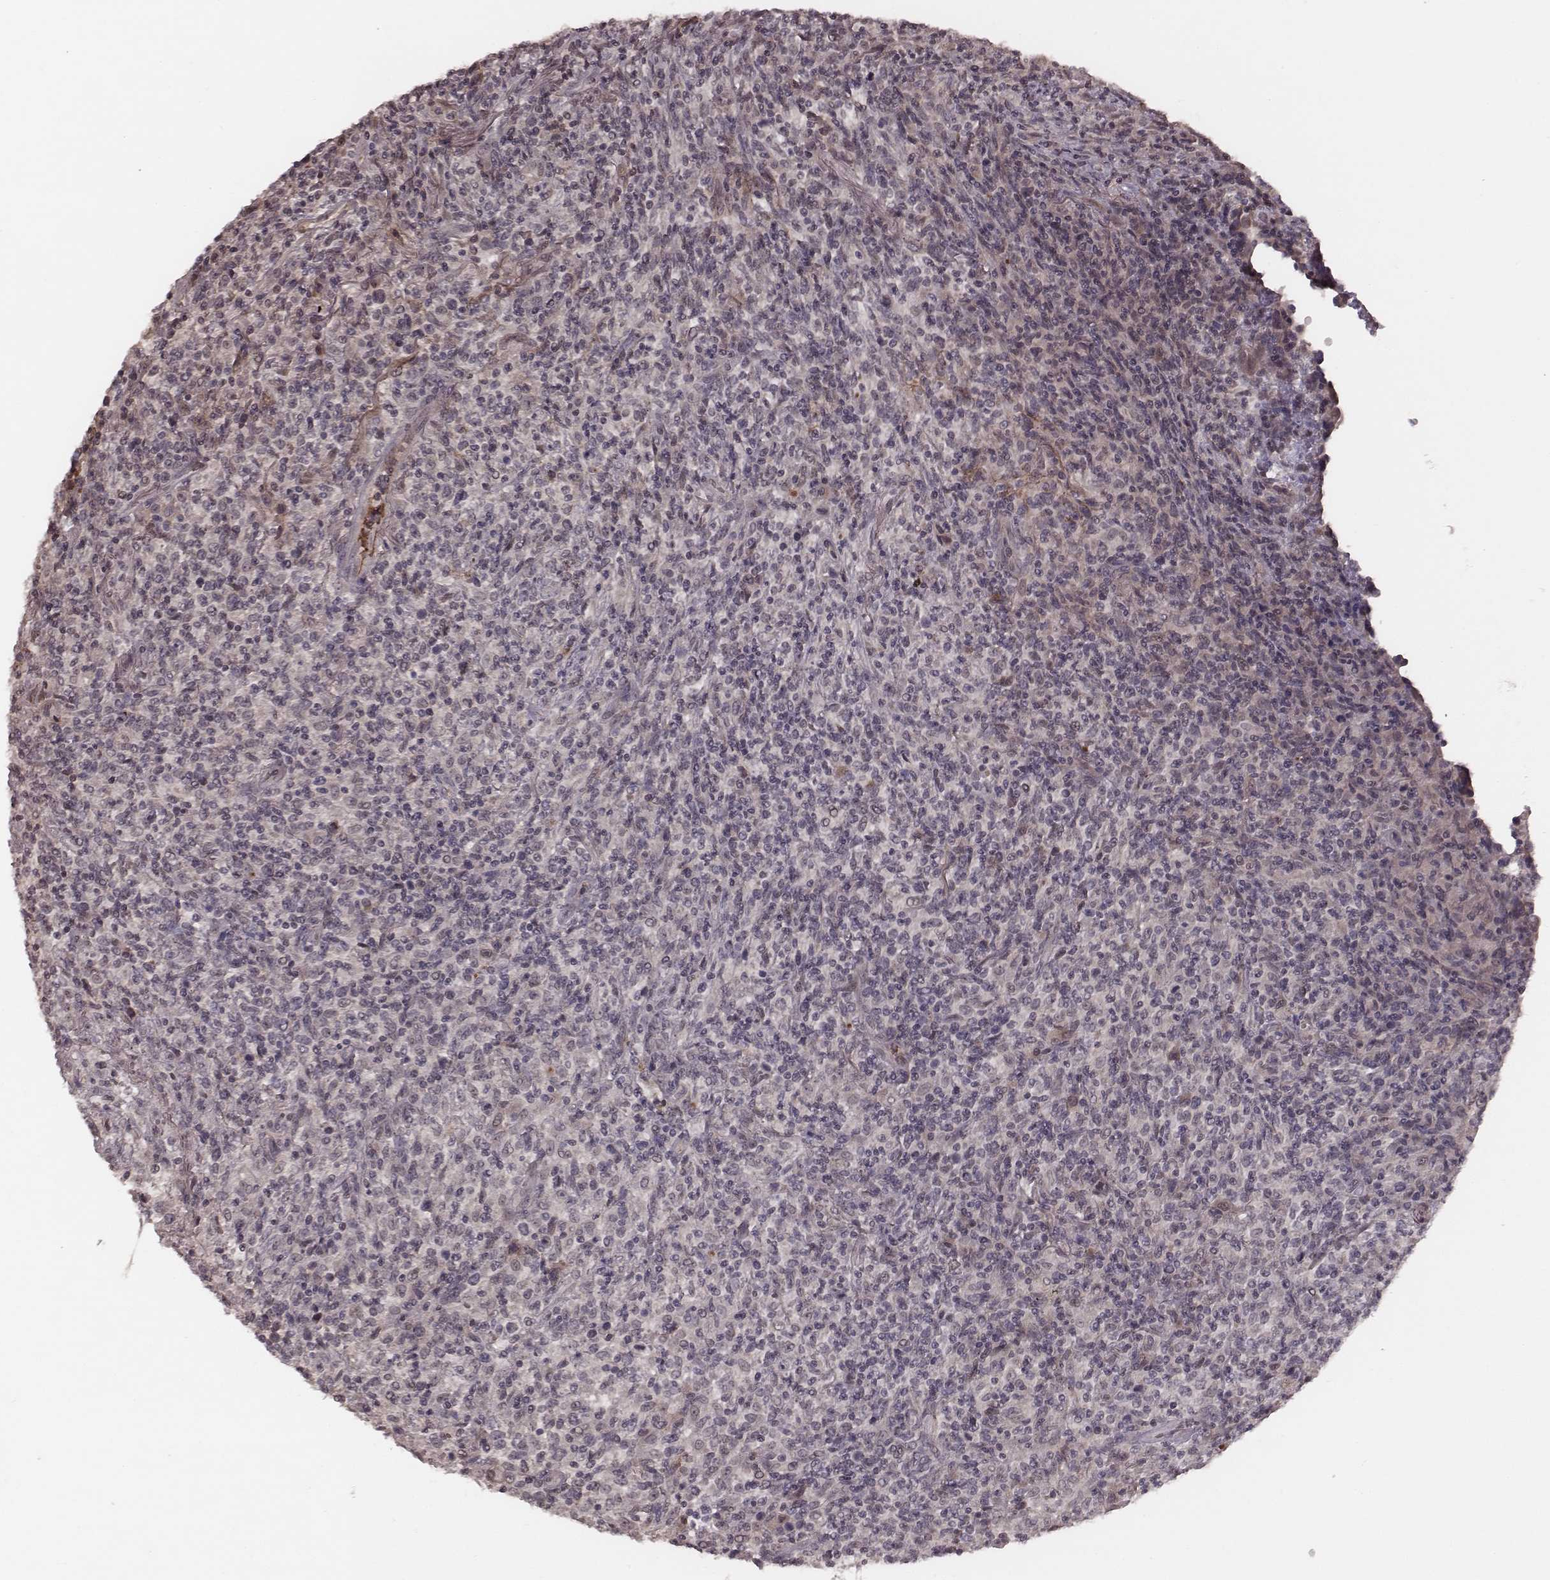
{"staining": {"intensity": "negative", "quantity": "none", "location": "none"}, "tissue": "lymphoma", "cell_type": "Tumor cells", "image_type": "cancer", "snomed": [{"axis": "morphology", "description": "Malignant lymphoma, non-Hodgkin's type, High grade"}, {"axis": "topography", "description": "Lung"}], "caption": "Lymphoma was stained to show a protein in brown. There is no significant positivity in tumor cells.", "gene": "IL5", "patient": {"sex": "male", "age": 79}}